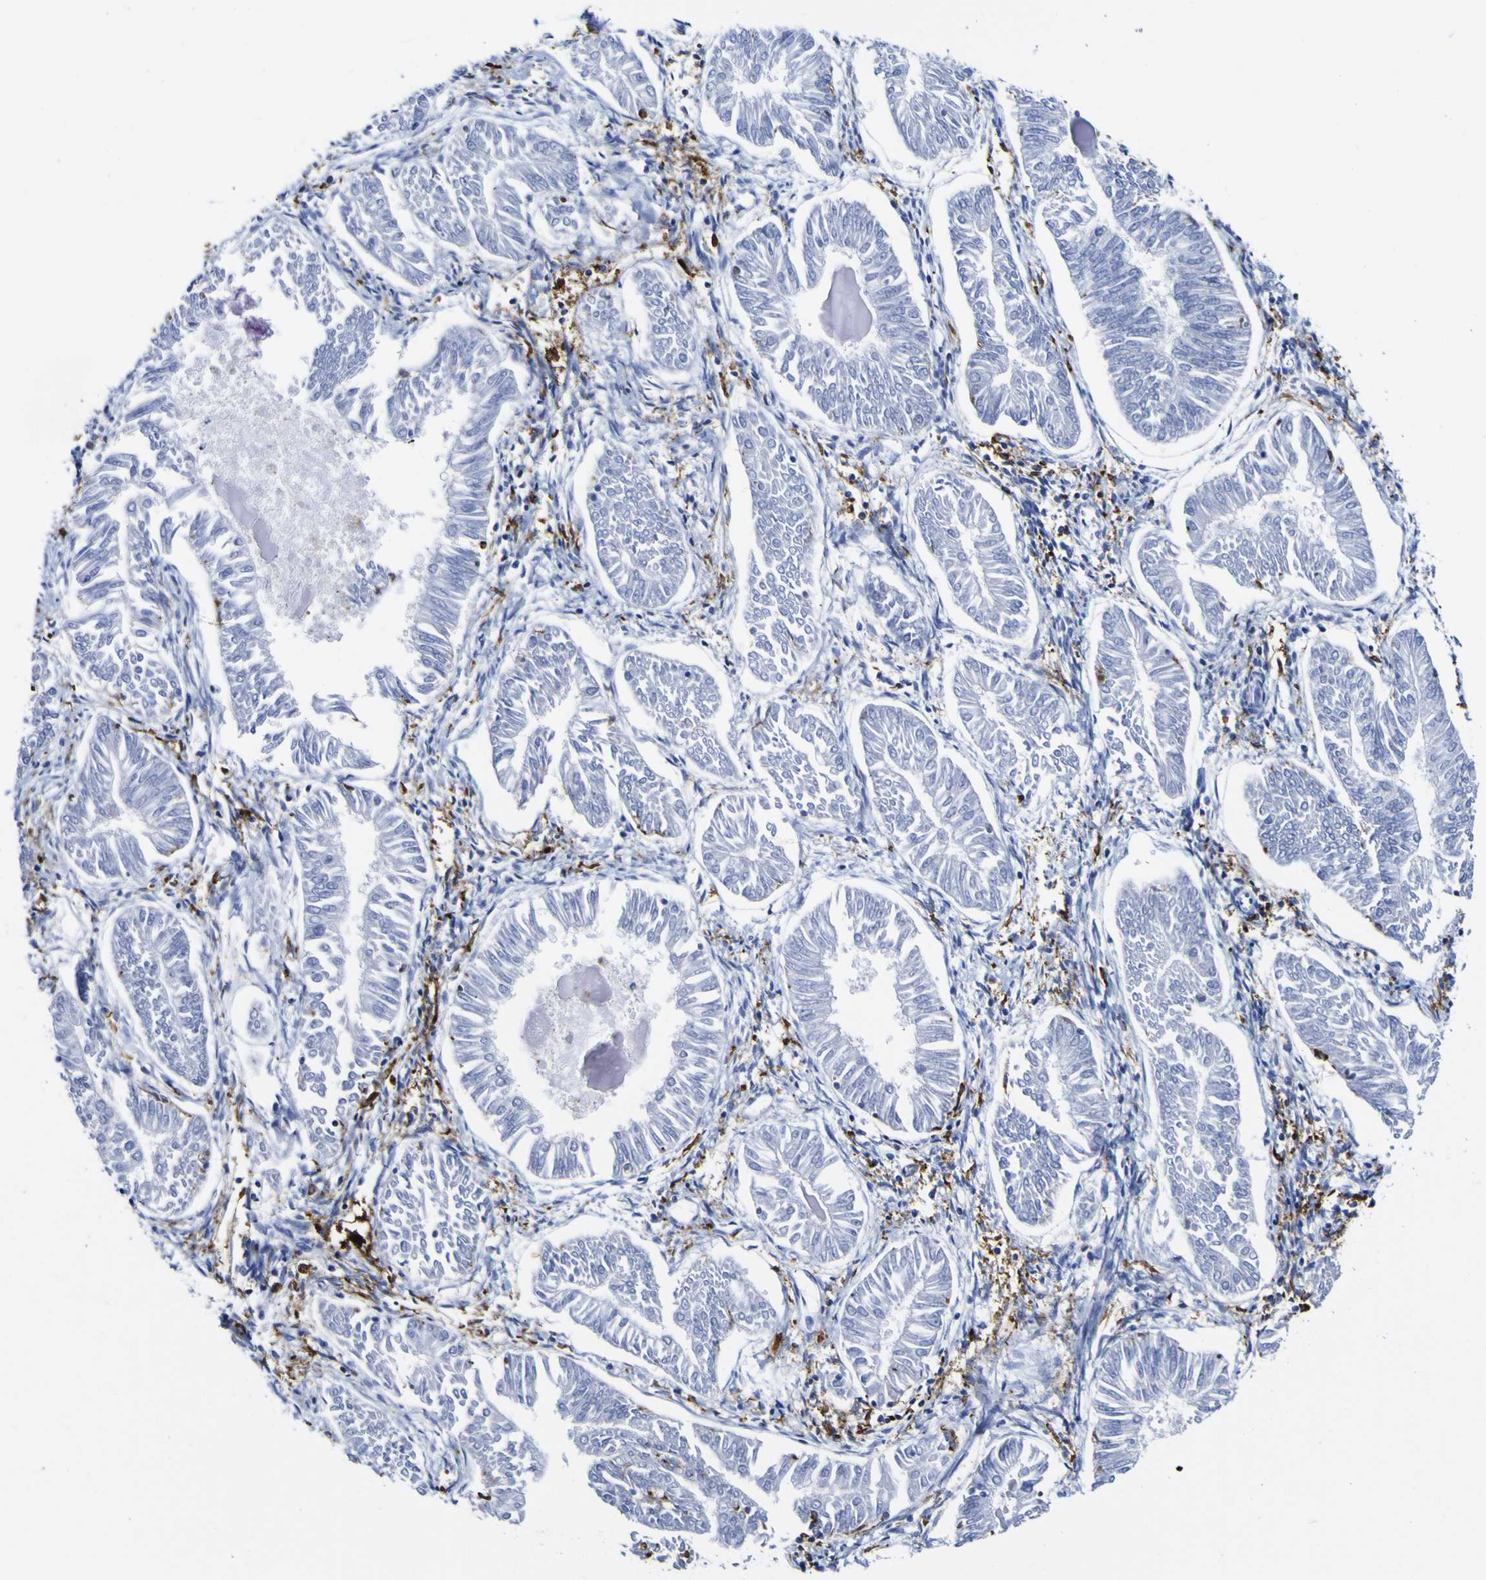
{"staining": {"intensity": "negative", "quantity": "none", "location": "none"}, "tissue": "endometrial cancer", "cell_type": "Tumor cells", "image_type": "cancer", "snomed": [{"axis": "morphology", "description": "Adenocarcinoma, NOS"}, {"axis": "topography", "description": "Endometrium"}], "caption": "High power microscopy micrograph of an immunohistochemistry photomicrograph of endometrial adenocarcinoma, revealing no significant staining in tumor cells.", "gene": "HLA-DQA1", "patient": {"sex": "female", "age": 53}}